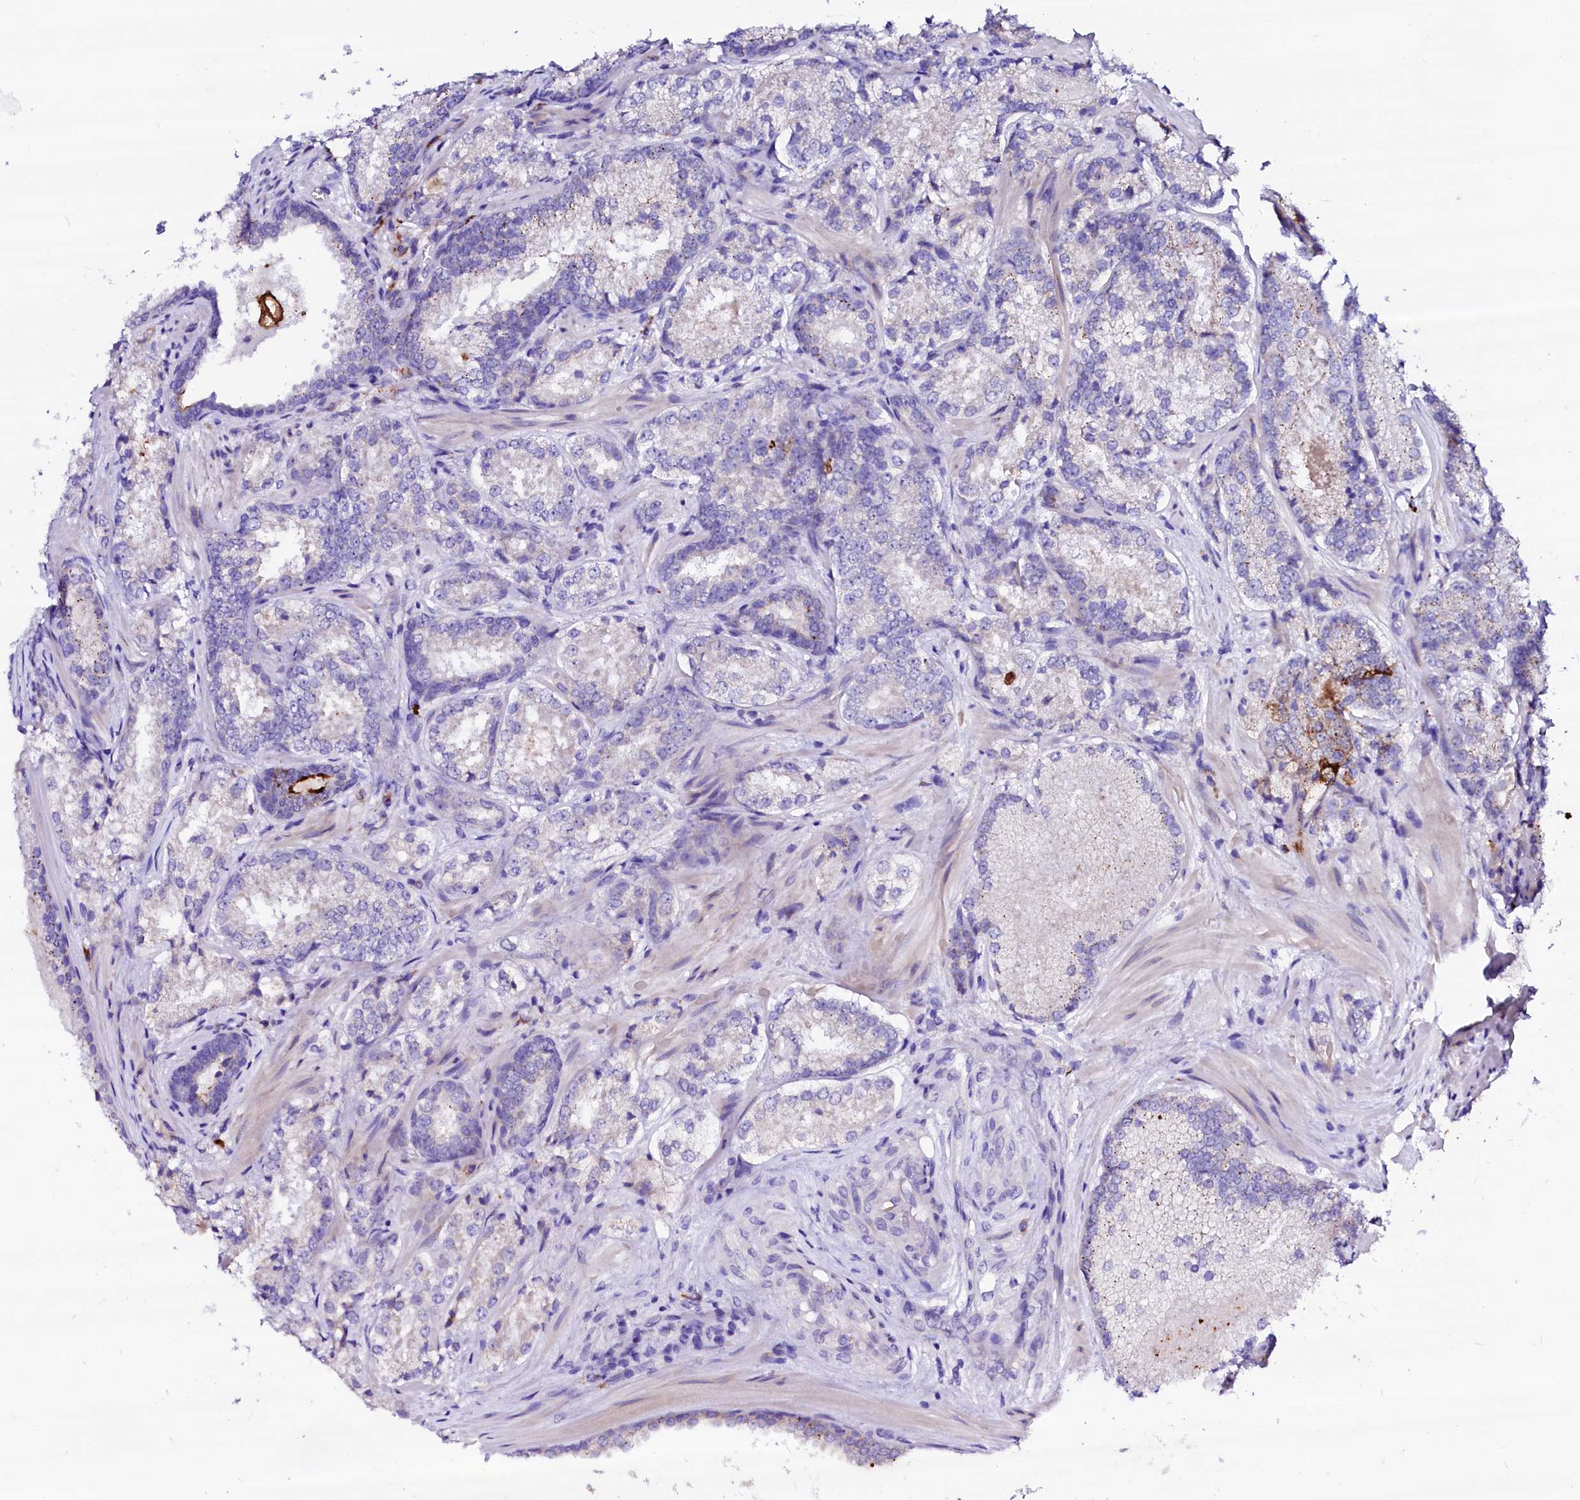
{"staining": {"intensity": "negative", "quantity": "none", "location": "none"}, "tissue": "prostate cancer", "cell_type": "Tumor cells", "image_type": "cancer", "snomed": [{"axis": "morphology", "description": "Adenocarcinoma, Low grade"}, {"axis": "topography", "description": "Prostate"}], "caption": "Immunohistochemistry (IHC) photomicrograph of human adenocarcinoma (low-grade) (prostate) stained for a protein (brown), which reveals no positivity in tumor cells.", "gene": "BTBD16", "patient": {"sex": "male", "age": 74}}